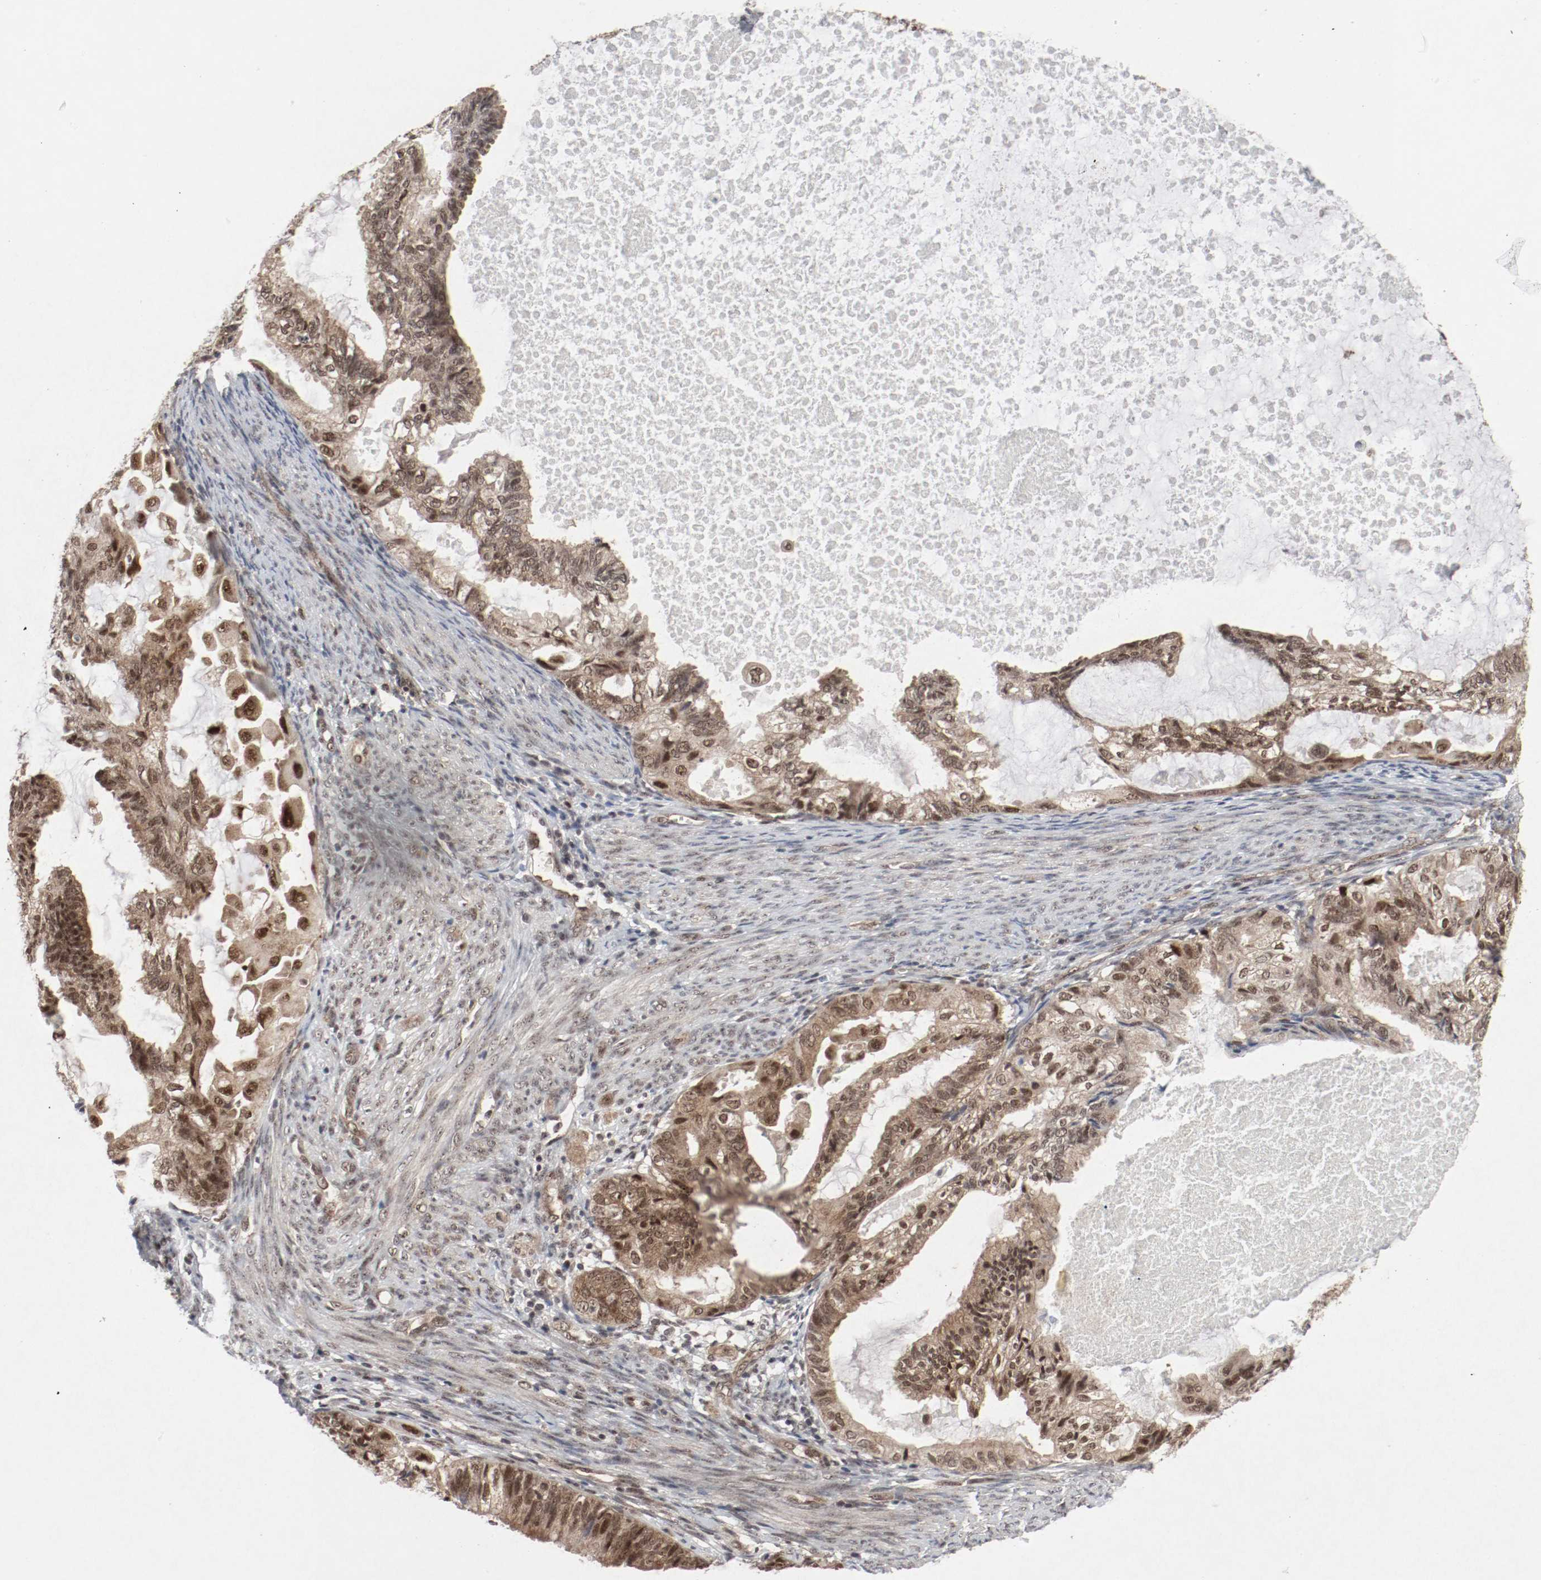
{"staining": {"intensity": "moderate", "quantity": ">75%", "location": "cytoplasmic/membranous,nuclear"}, "tissue": "cervical cancer", "cell_type": "Tumor cells", "image_type": "cancer", "snomed": [{"axis": "morphology", "description": "Normal tissue, NOS"}, {"axis": "morphology", "description": "Adenocarcinoma, NOS"}, {"axis": "topography", "description": "Cervix"}, {"axis": "topography", "description": "Endometrium"}], "caption": "A photomicrograph of cervical cancer (adenocarcinoma) stained for a protein reveals moderate cytoplasmic/membranous and nuclear brown staining in tumor cells.", "gene": "CSNK2B", "patient": {"sex": "female", "age": 86}}